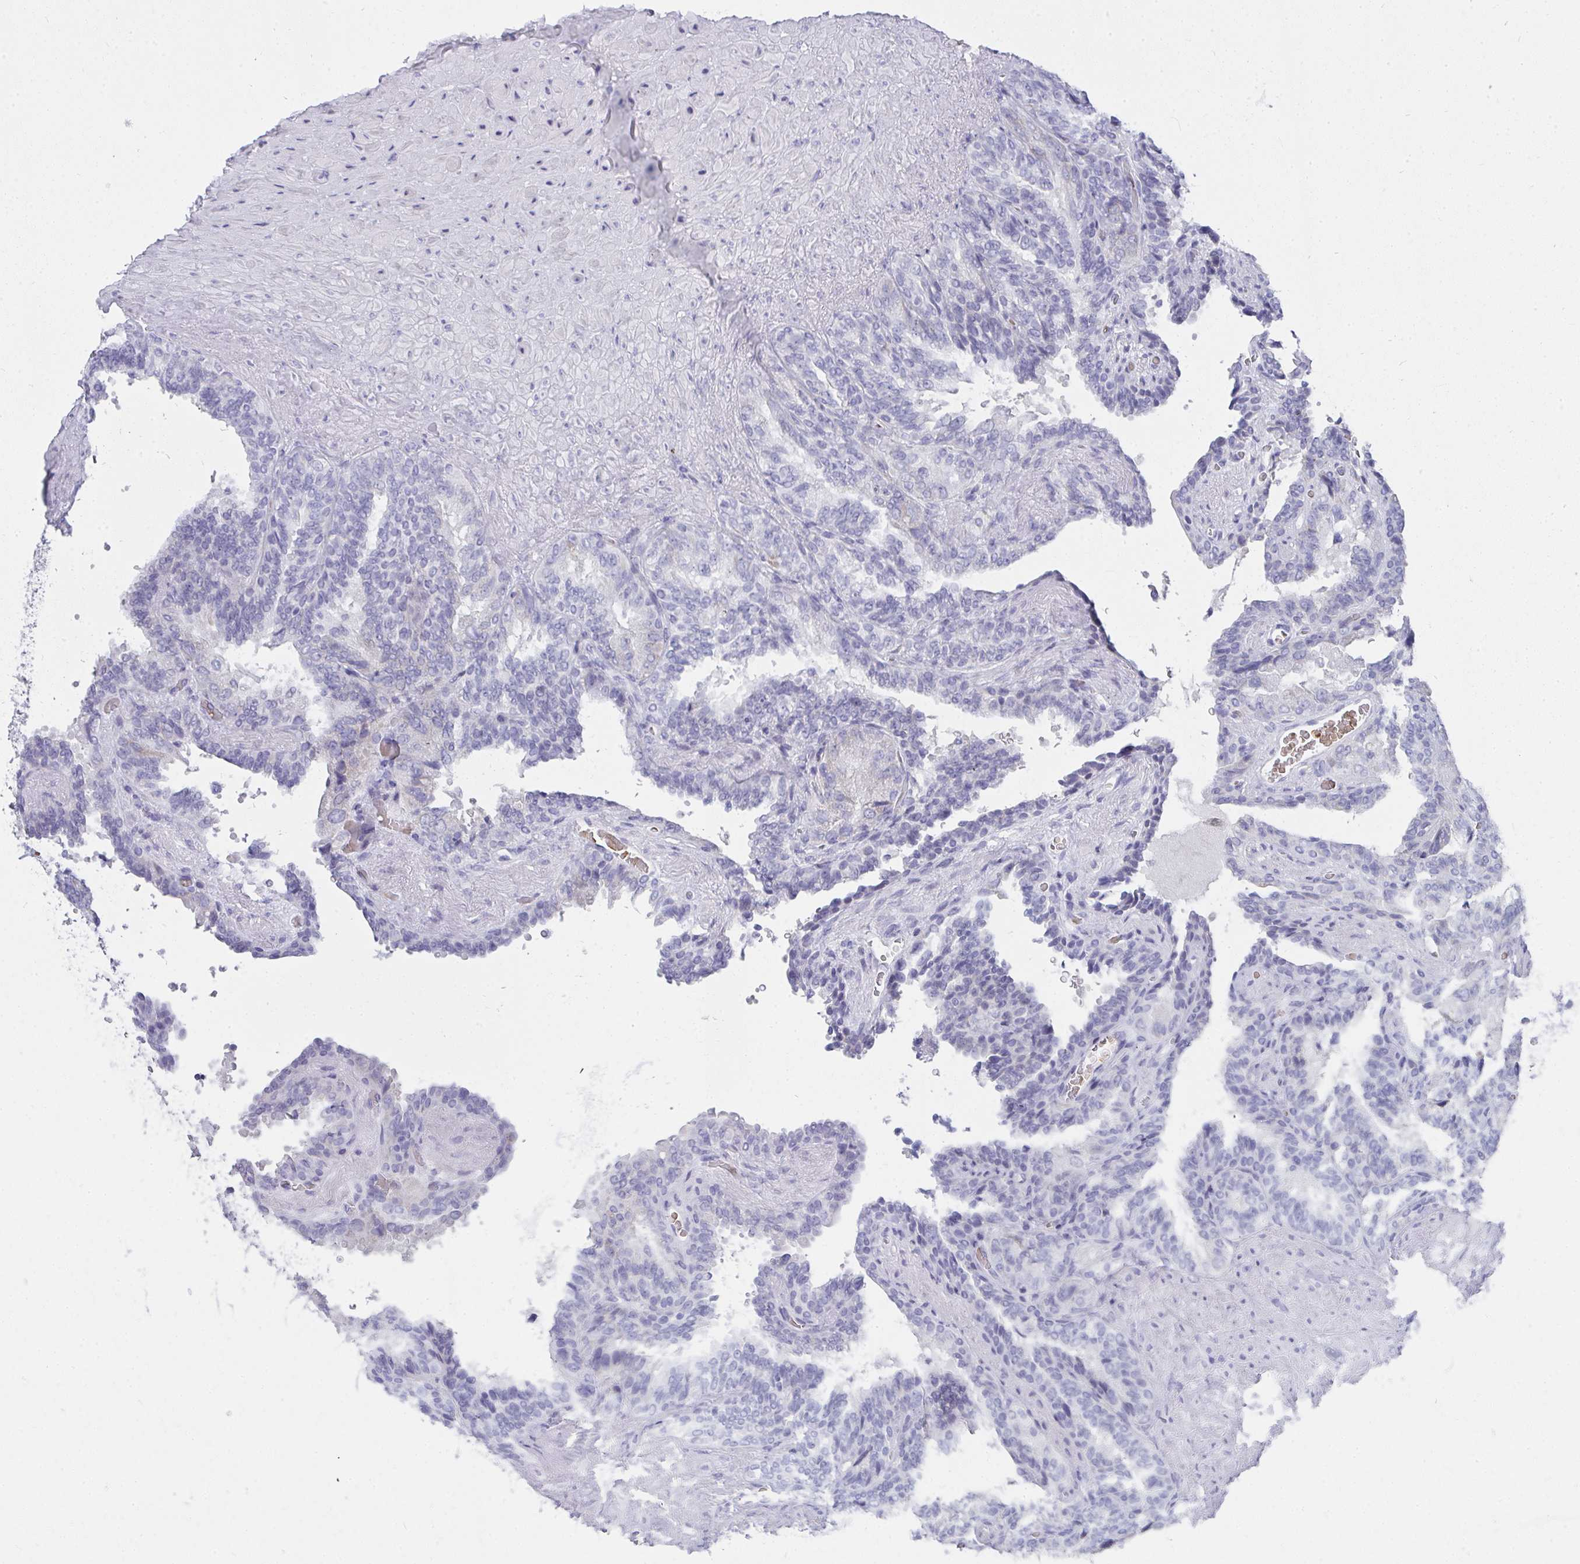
{"staining": {"intensity": "negative", "quantity": "none", "location": "none"}, "tissue": "seminal vesicle", "cell_type": "Glandular cells", "image_type": "normal", "snomed": [{"axis": "morphology", "description": "Normal tissue, NOS"}, {"axis": "topography", "description": "Seminal veicle"}], "caption": "An image of seminal vesicle stained for a protein exhibits no brown staining in glandular cells. (Stains: DAB (3,3'-diaminobenzidine) immunohistochemistry (IHC) with hematoxylin counter stain, Microscopy: brightfield microscopy at high magnification).", "gene": "ZNF182", "patient": {"sex": "male", "age": 60}}